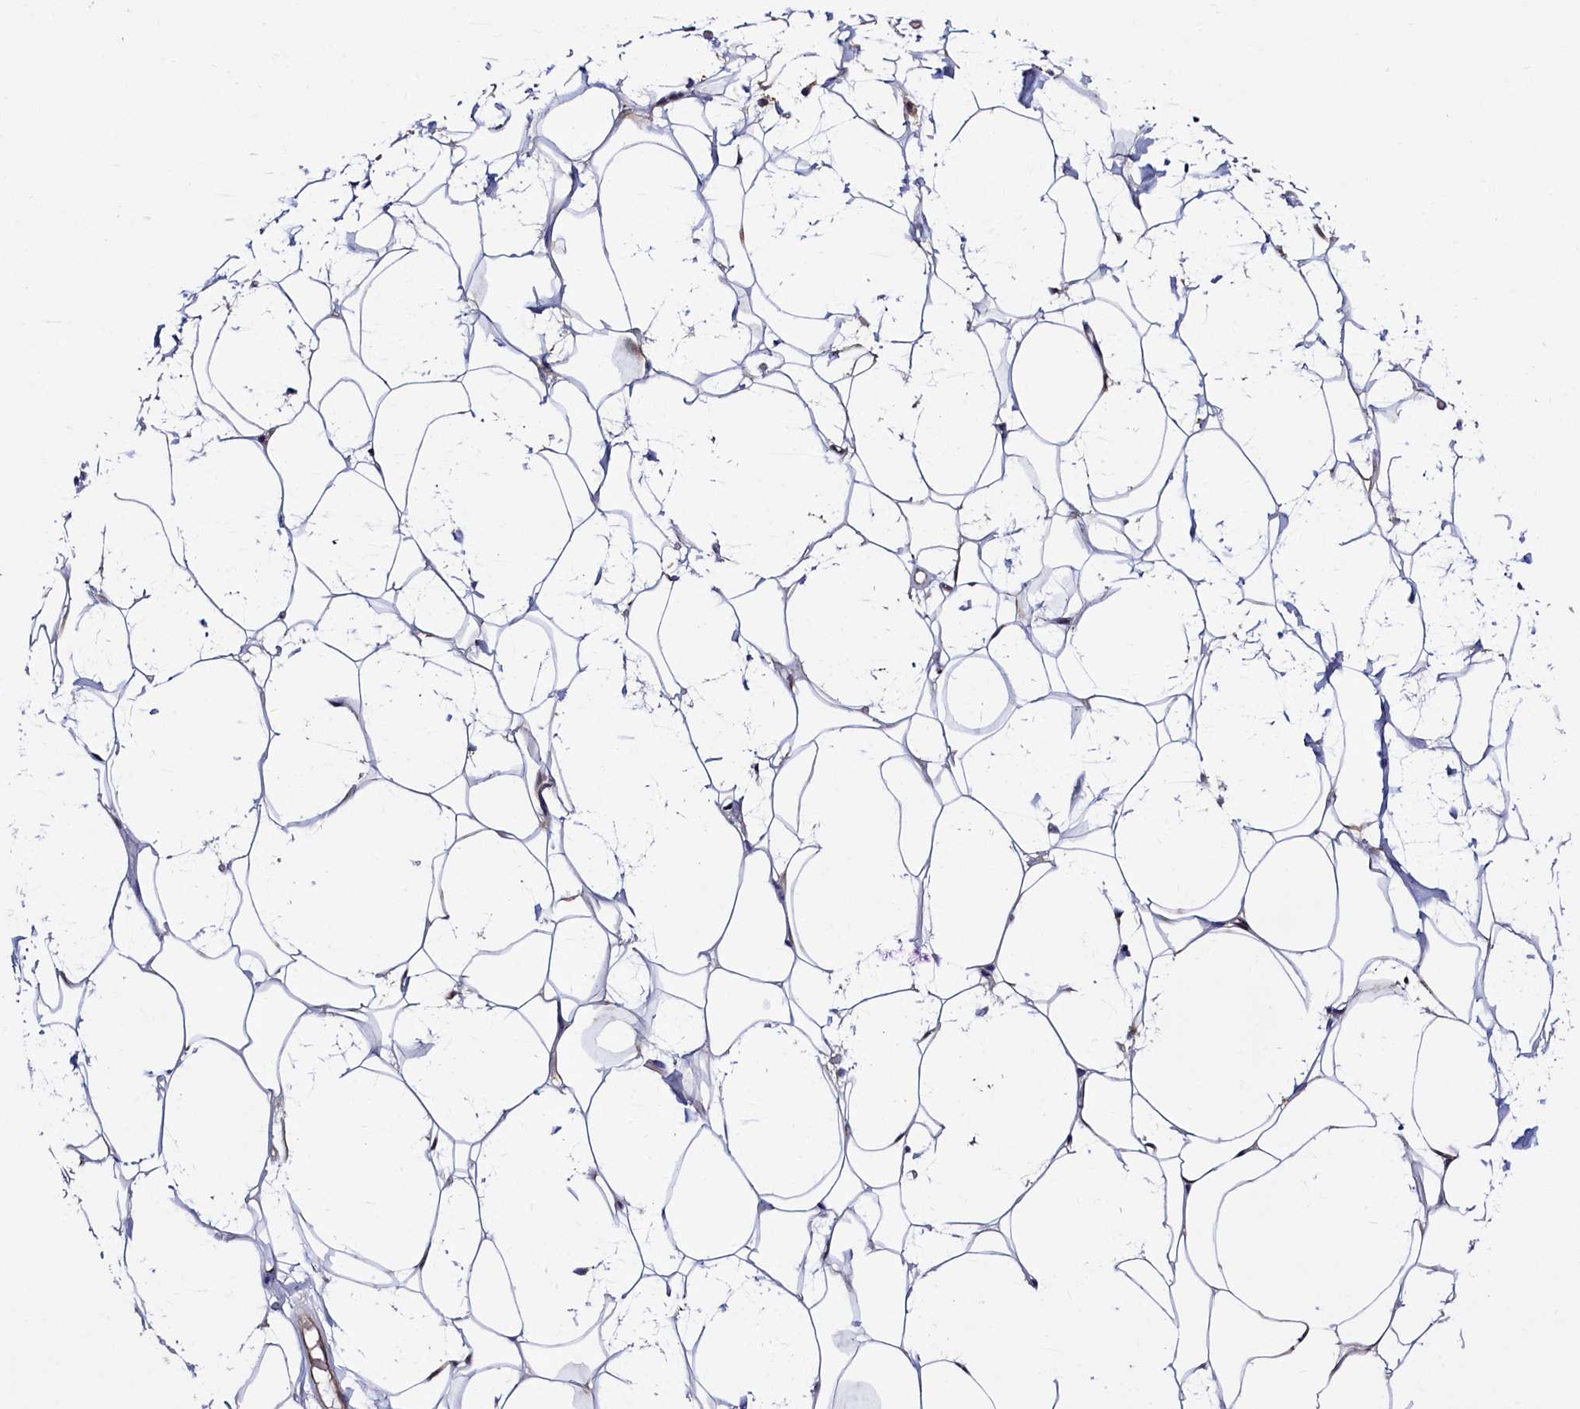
{"staining": {"intensity": "weak", "quantity": "<25%", "location": "cytoplasmic/membranous,nuclear"}, "tissue": "adipose tissue", "cell_type": "Adipocytes", "image_type": "normal", "snomed": [{"axis": "morphology", "description": "Normal tissue, NOS"}, {"axis": "topography", "description": "Breast"}], "caption": "High magnification brightfield microscopy of benign adipose tissue stained with DAB (3,3'-diaminobenzidine) (brown) and counterstained with hematoxylin (blue): adipocytes show no significant expression. (Brightfield microscopy of DAB IHC at high magnification).", "gene": "SLC16A14", "patient": {"sex": "female", "age": 26}}